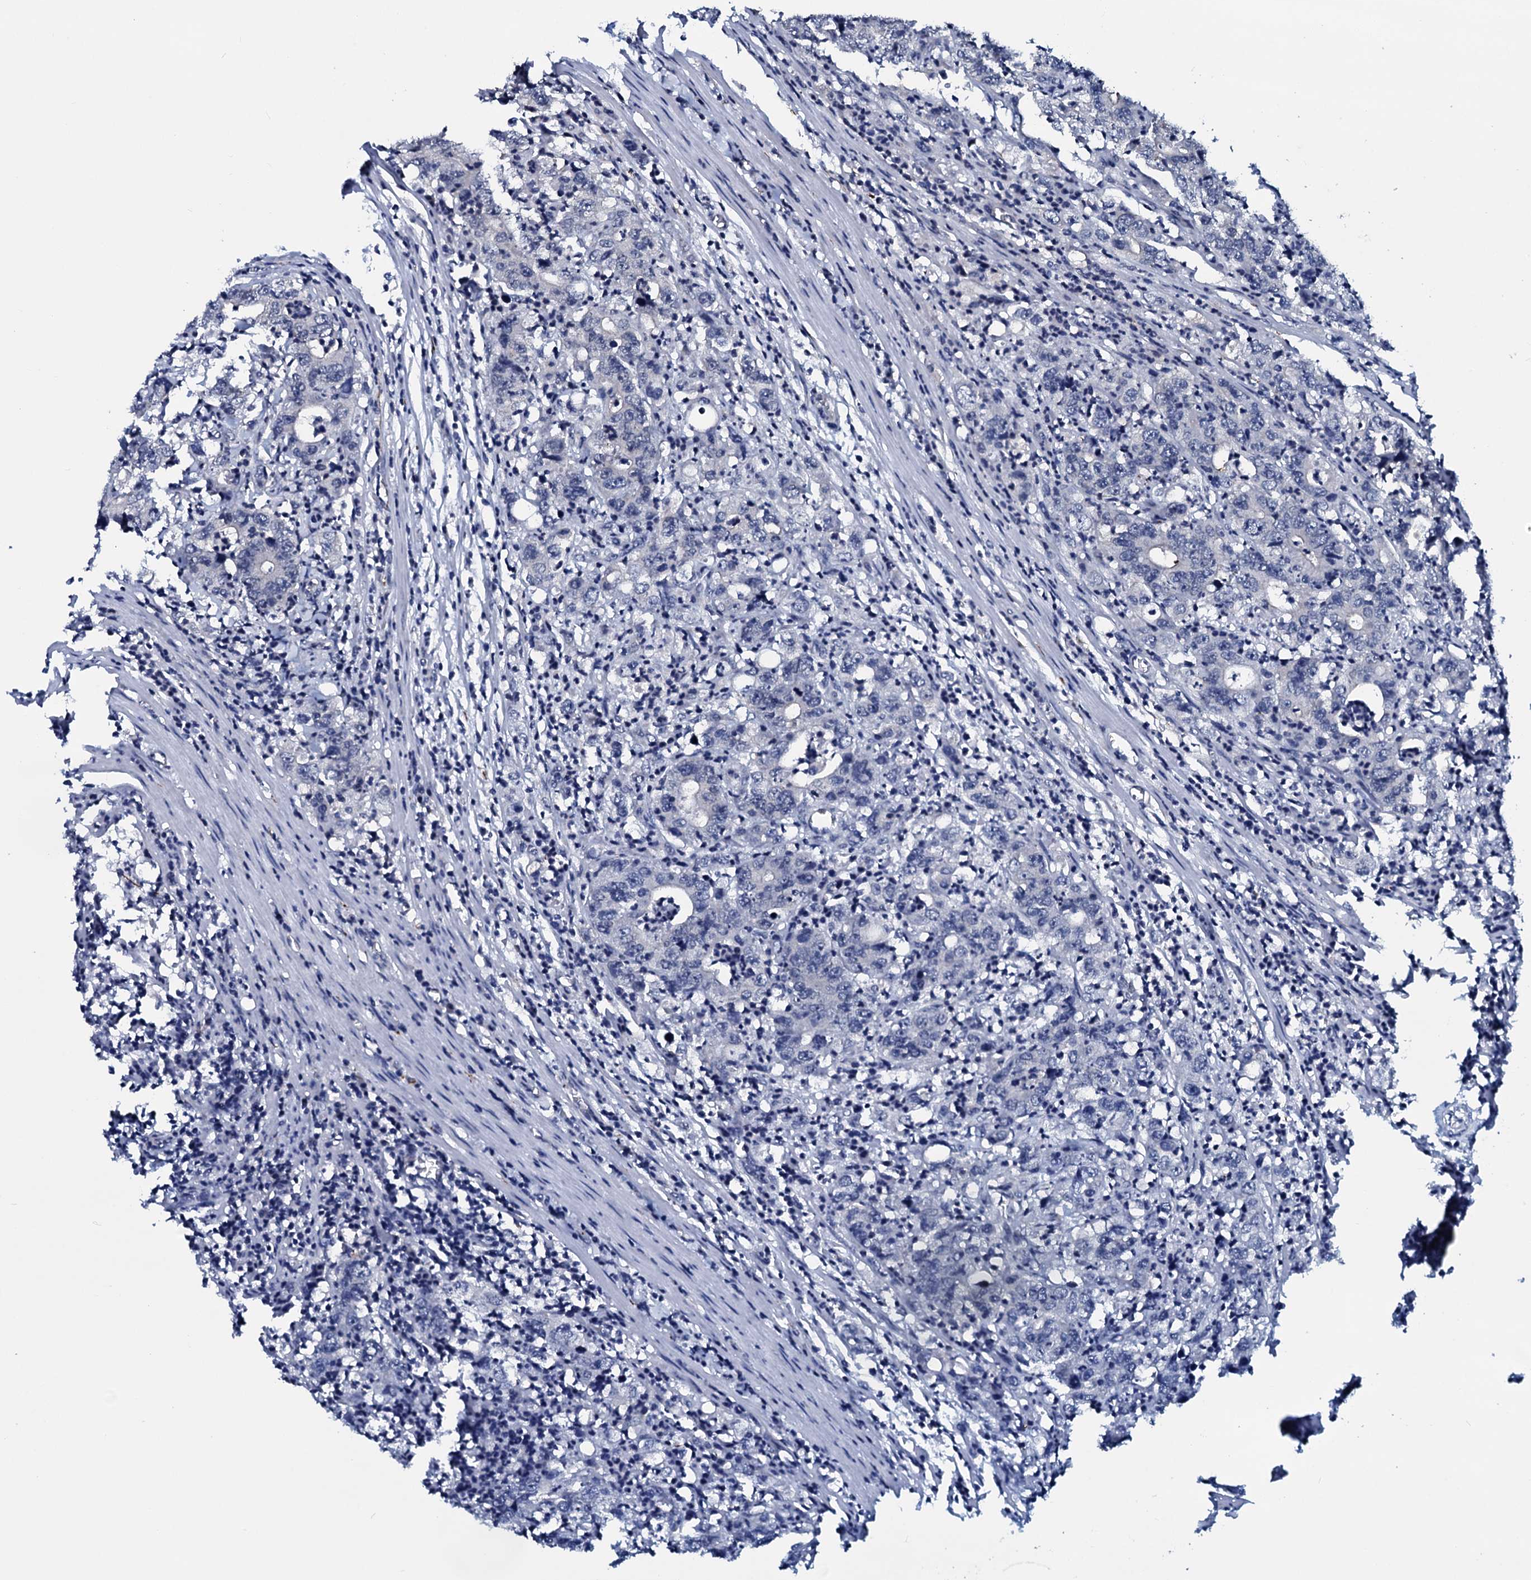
{"staining": {"intensity": "negative", "quantity": "none", "location": "none"}, "tissue": "colorectal cancer", "cell_type": "Tumor cells", "image_type": "cancer", "snomed": [{"axis": "morphology", "description": "Adenocarcinoma, NOS"}, {"axis": "topography", "description": "Colon"}], "caption": "Immunohistochemical staining of colorectal cancer (adenocarcinoma) reveals no significant expression in tumor cells.", "gene": "OGFOD2", "patient": {"sex": "female", "age": 75}}